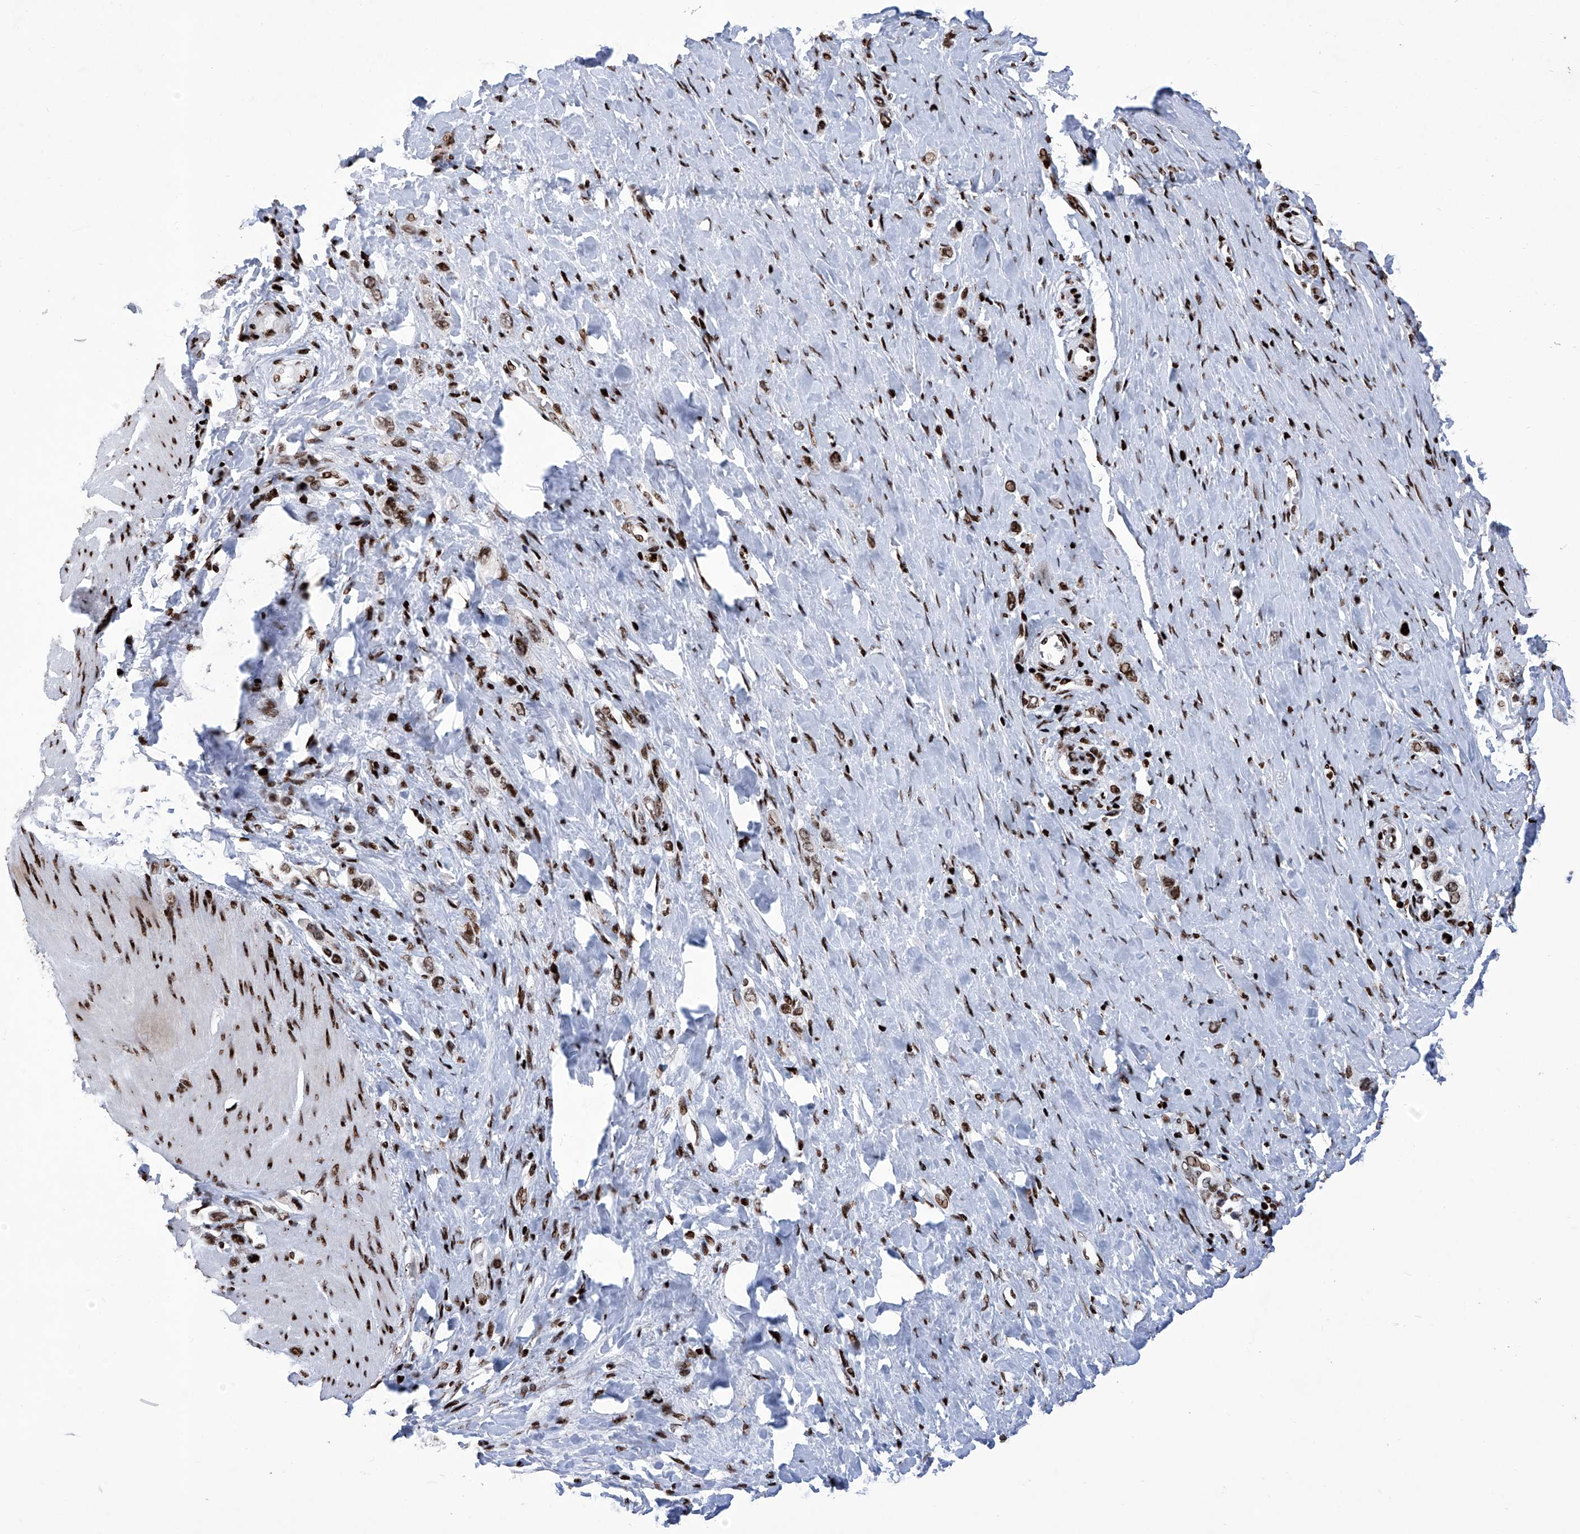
{"staining": {"intensity": "strong", "quantity": ">75%", "location": "nuclear"}, "tissue": "stomach cancer", "cell_type": "Tumor cells", "image_type": "cancer", "snomed": [{"axis": "morphology", "description": "Adenocarcinoma, NOS"}, {"axis": "topography", "description": "Stomach"}], "caption": "The histopathology image reveals immunohistochemical staining of stomach adenocarcinoma. There is strong nuclear expression is present in approximately >75% of tumor cells. The protein of interest is stained brown, and the nuclei are stained in blue (DAB (3,3'-diaminobenzidine) IHC with brightfield microscopy, high magnification).", "gene": "HEY2", "patient": {"sex": "female", "age": 65}}